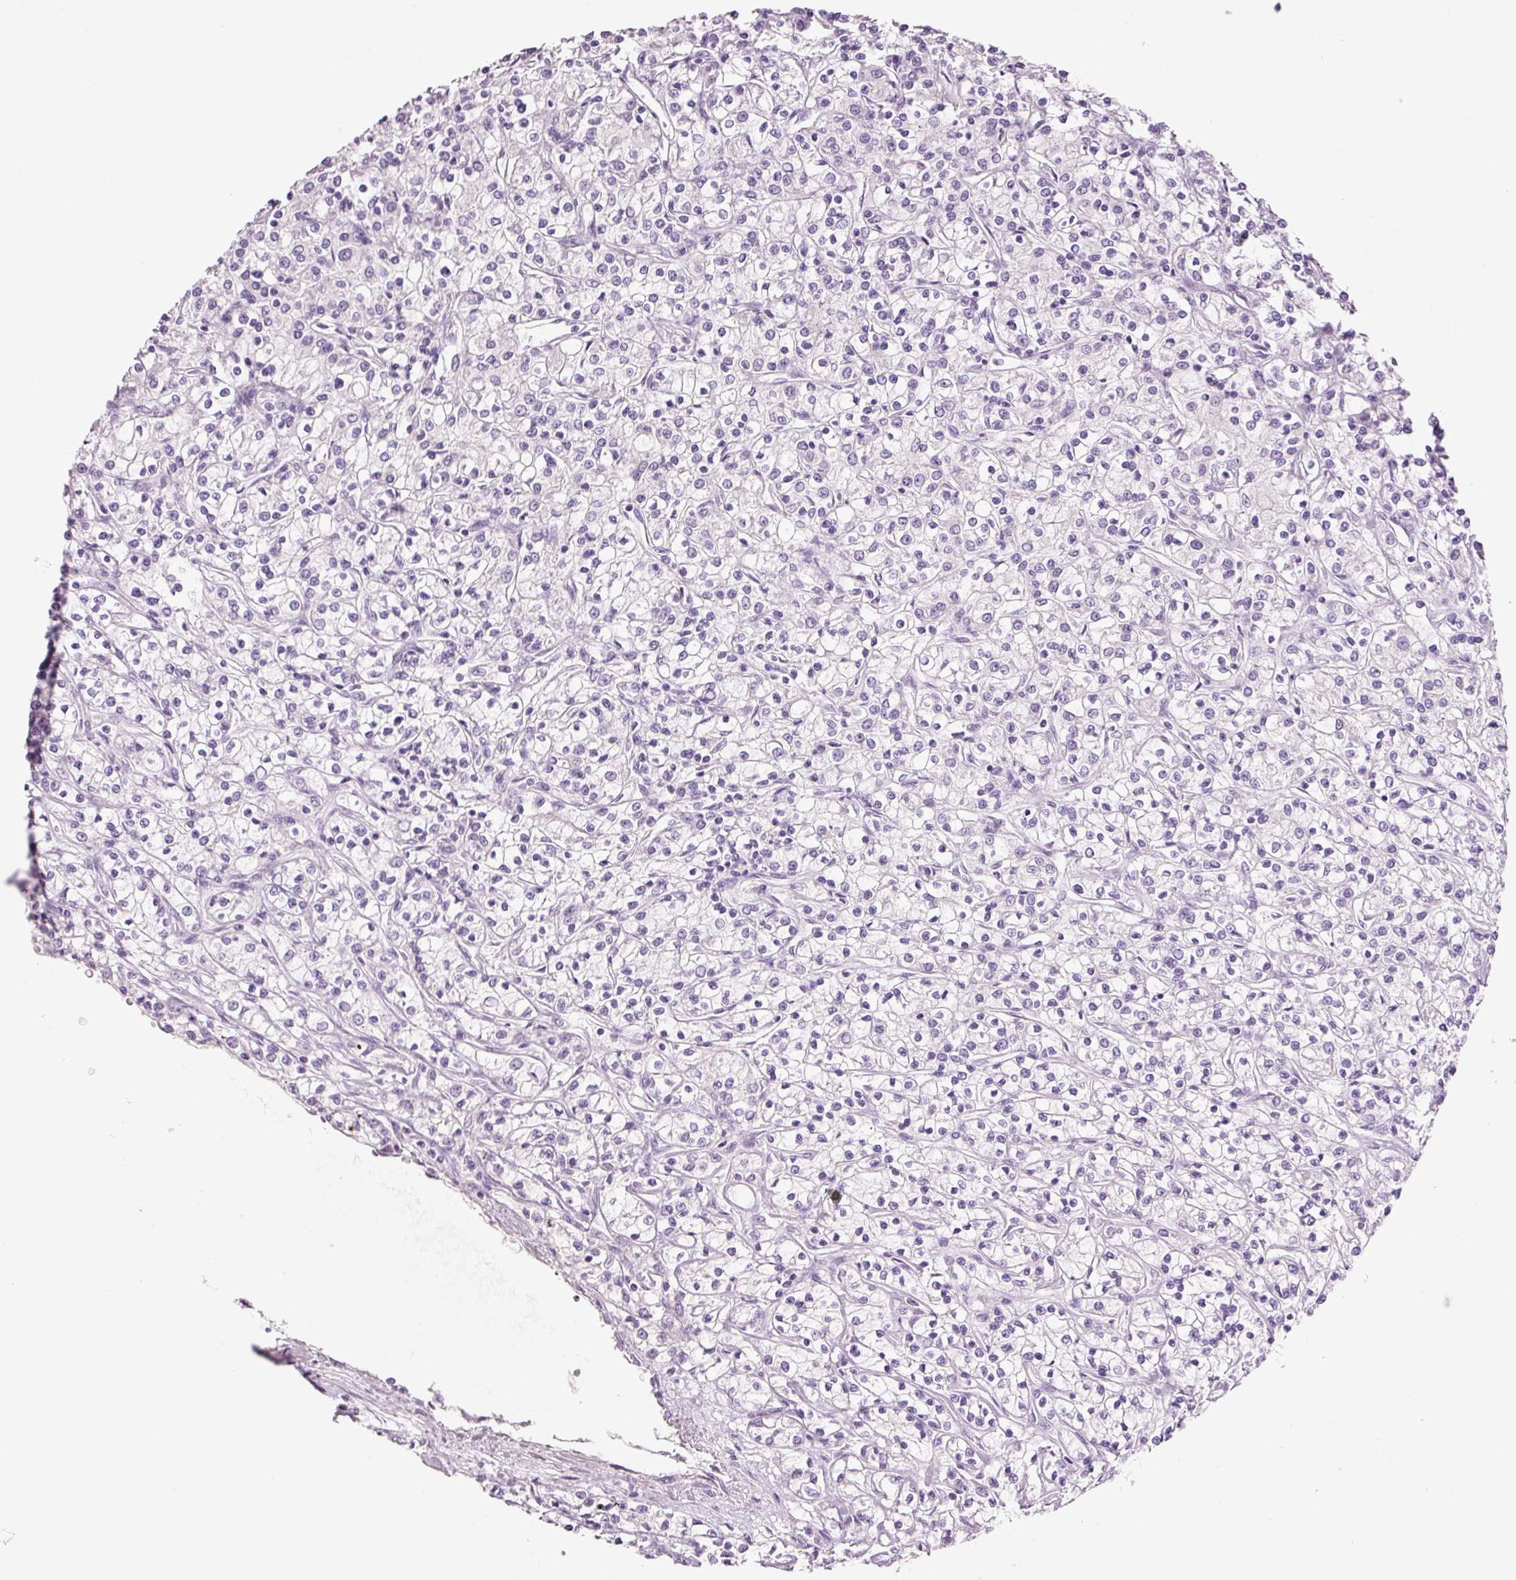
{"staining": {"intensity": "negative", "quantity": "none", "location": "none"}, "tissue": "renal cancer", "cell_type": "Tumor cells", "image_type": "cancer", "snomed": [{"axis": "morphology", "description": "Adenocarcinoma, NOS"}, {"axis": "topography", "description": "Kidney"}], "caption": "This is an IHC image of human renal cancer (adenocarcinoma). There is no expression in tumor cells.", "gene": "GCG", "patient": {"sex": "female", "age": 59}}